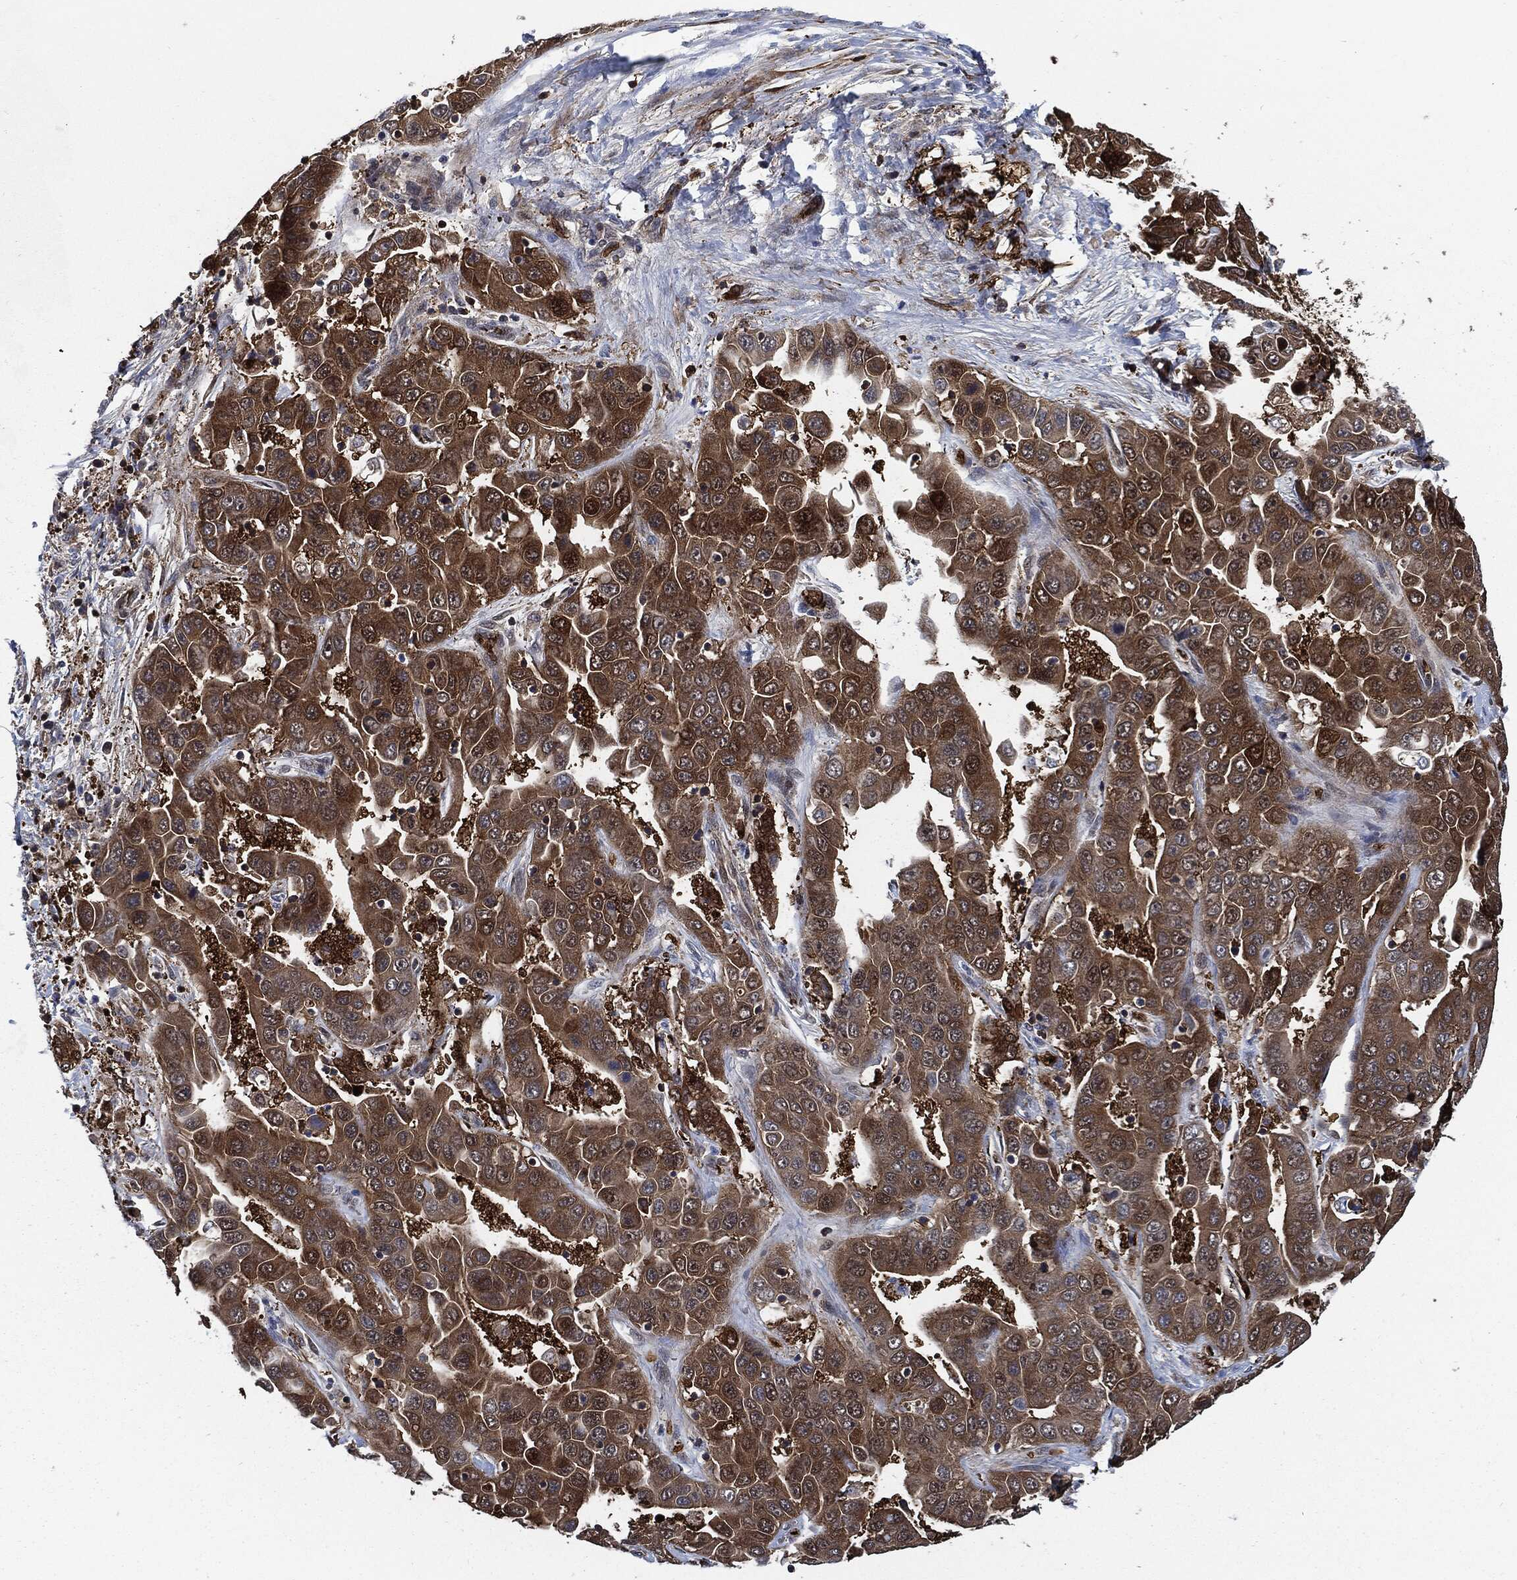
{"staining": {"intensity": "moderate", "quantity": ">75%", "location": "cytoplasmic/membranous"}, "tissue": "liver cancer", "cell_type": "Tumor cells", "image_type": "cancer", "snomed": [{"axis": "morphology", "description": "Cholangiocarcinoma"}, {"axis": "topography", "description": "Liver"}], "caption": "DAB (3,3'-diaminobenzidine) immunohistochemical staining of liver cancer (cholangiocarcinoma) shows moderate cytoplasmic/membranous protein staining in approximately >75% of tumor cells.", "gene": "PRDX2", "patient": {"sex": "female", "age": 52}}